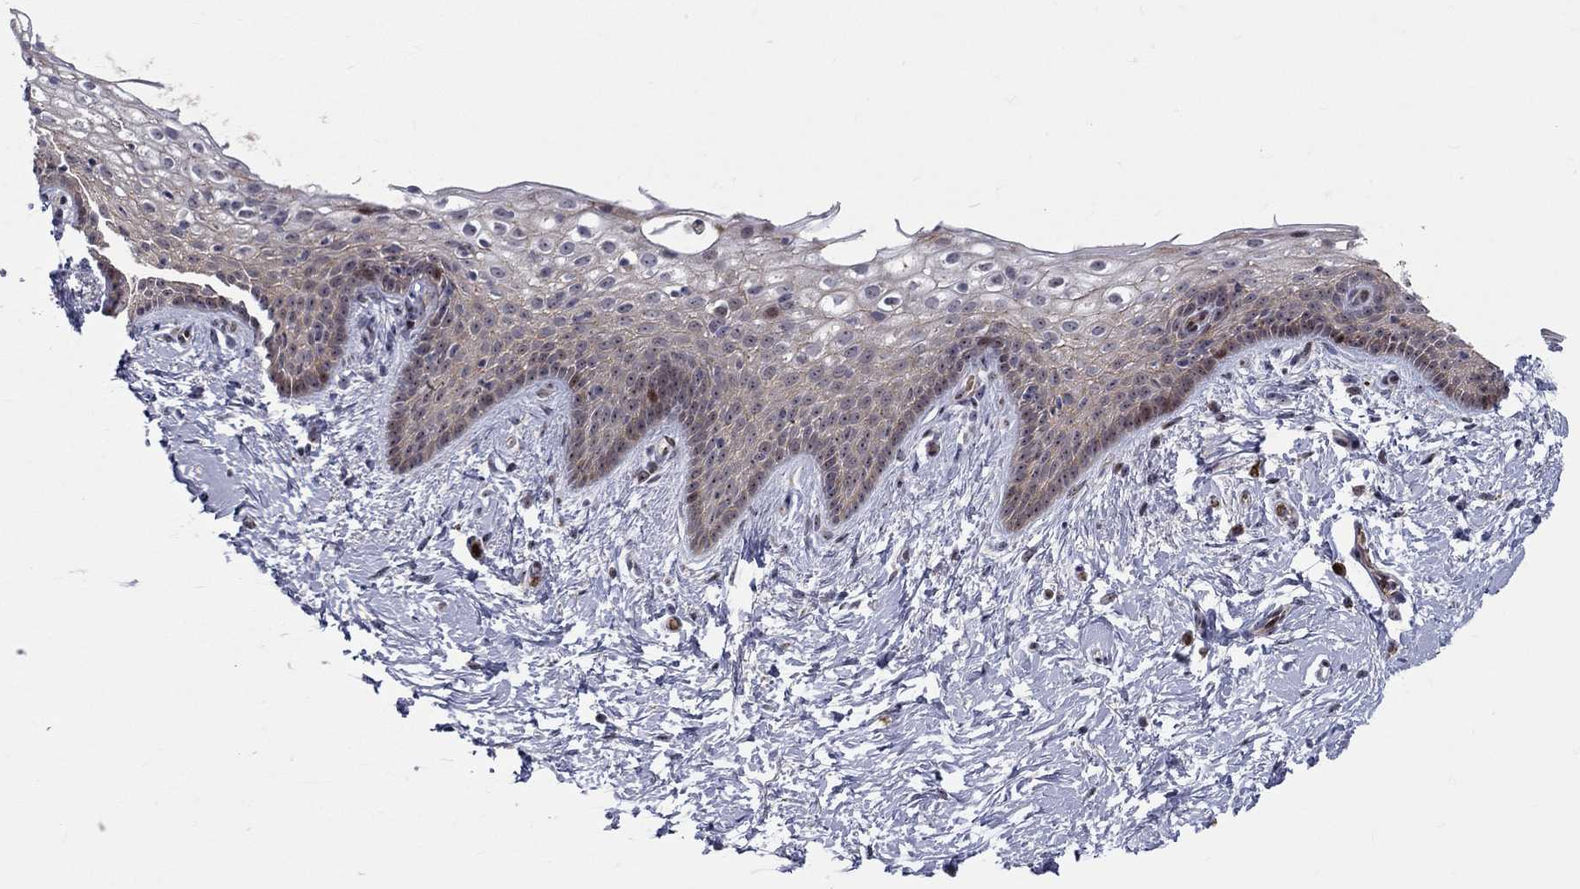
{"staining": {"intensity": "negative", "quantity": "none", "location": "none"}, "tissue": "vagina", "cell_type": "Squamous epithelial cells", "image_type": "normal", "snomed": [{"axis": "morphology", "description": "Normal tissue, NOS"}, {"axis": "topography", "description": "Vagina"}], "caption": "This is an immunohistochemistry (IHC) histopathology image of normal human vagina. There is no positivity in squamous epithelial cells.", "gene": "VHL", "patient": {"sex": "female", "age": 61}}